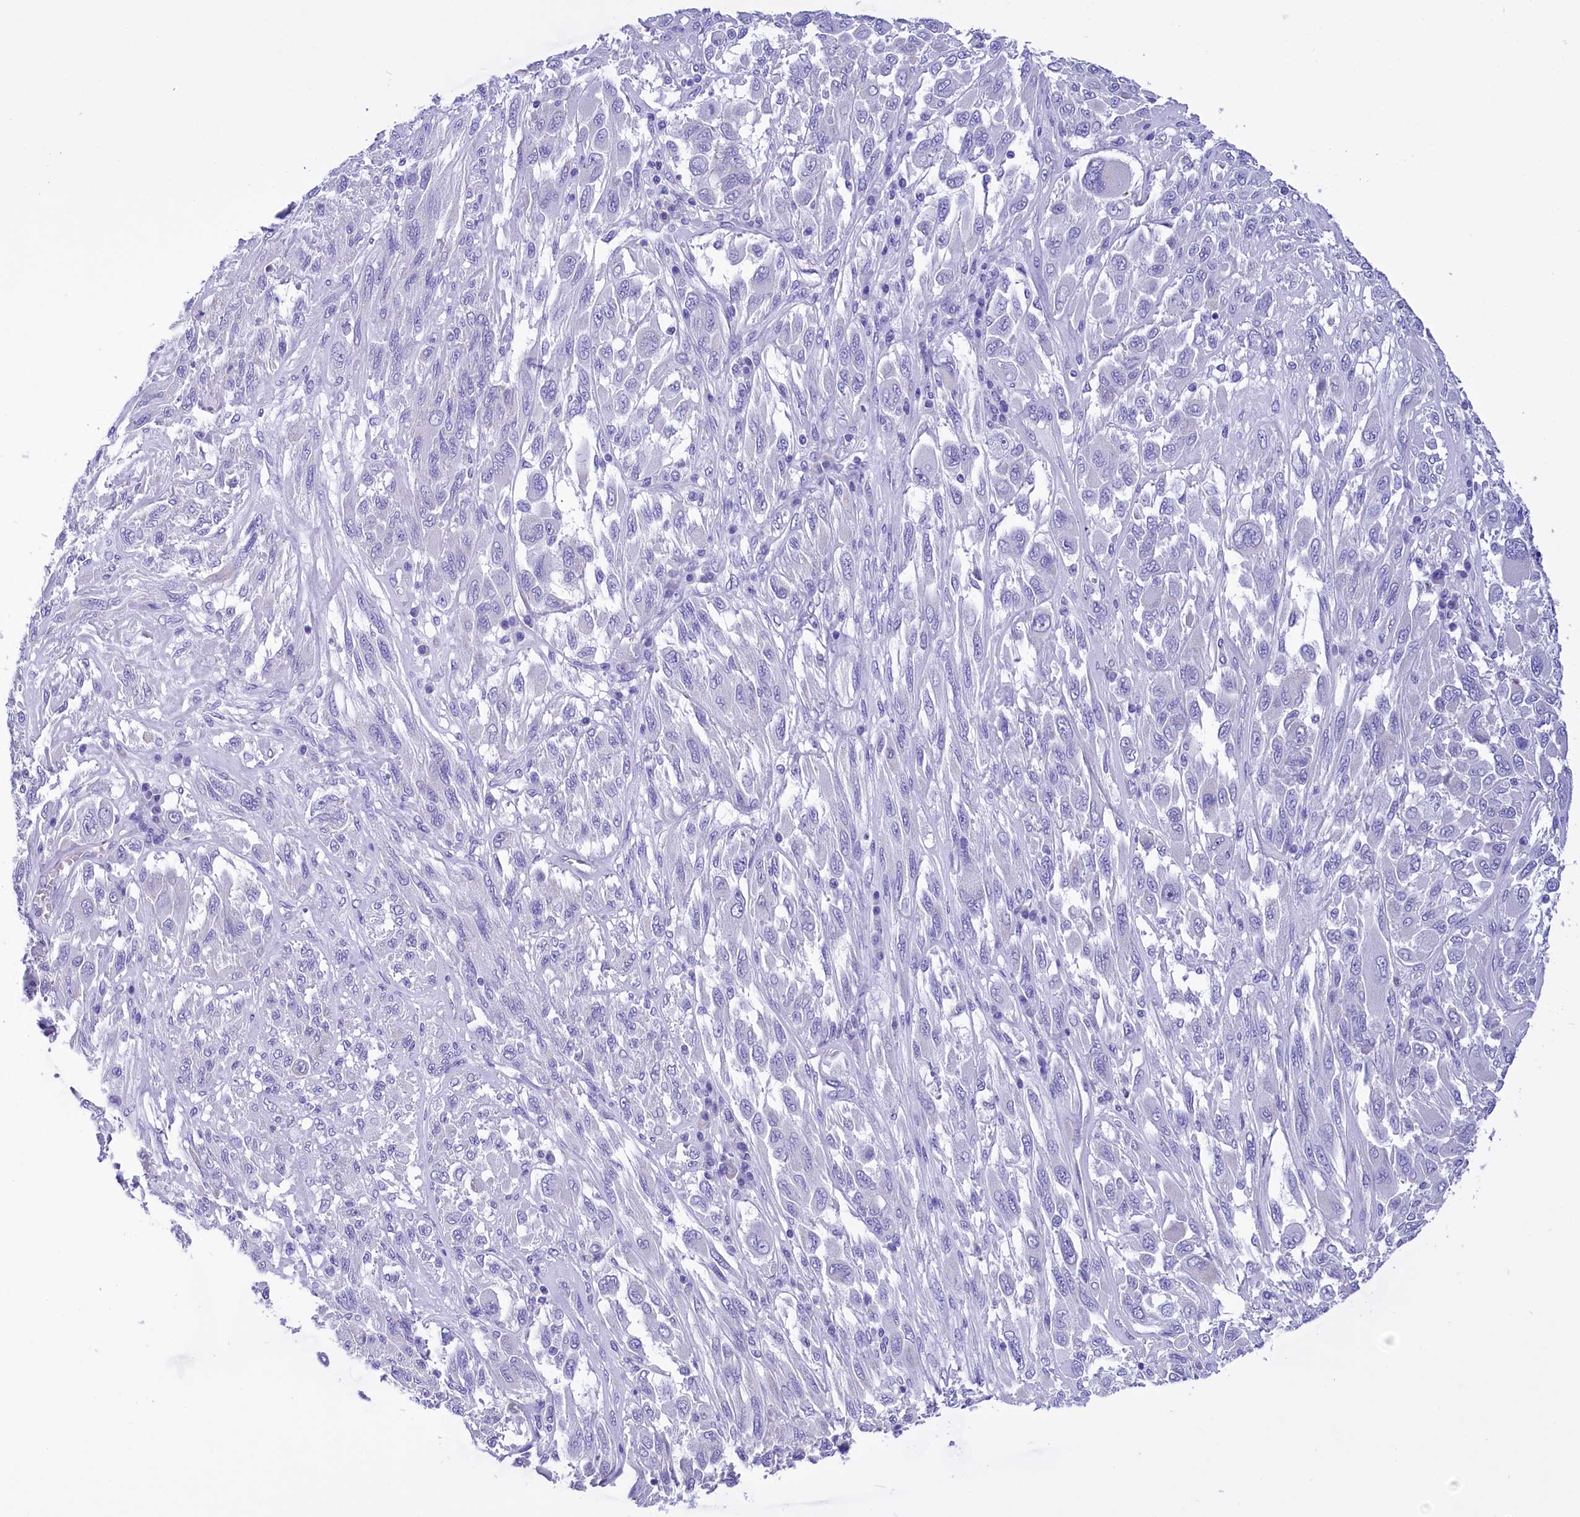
{"staining": {"intensity": "negative", "quantity": "none", "location": "none"}, "tissue": "melanoma", "cell_type": "Tumor cells", "image_type": "cancer", "snomed": [{"axis": "morphology", "description": "Malignant melanoma, NOS"}, {"axis": "topography", "description": "Skin"}], "caption": "This image is of malignant melanoma stained with immunohistochemistry (IHC) to label a protein in brown with the nuclei are counter-stained blue. There is no expression in tumor cells.", "gene": "TTC36", "patient": {"sex": "female", "age": 91}}